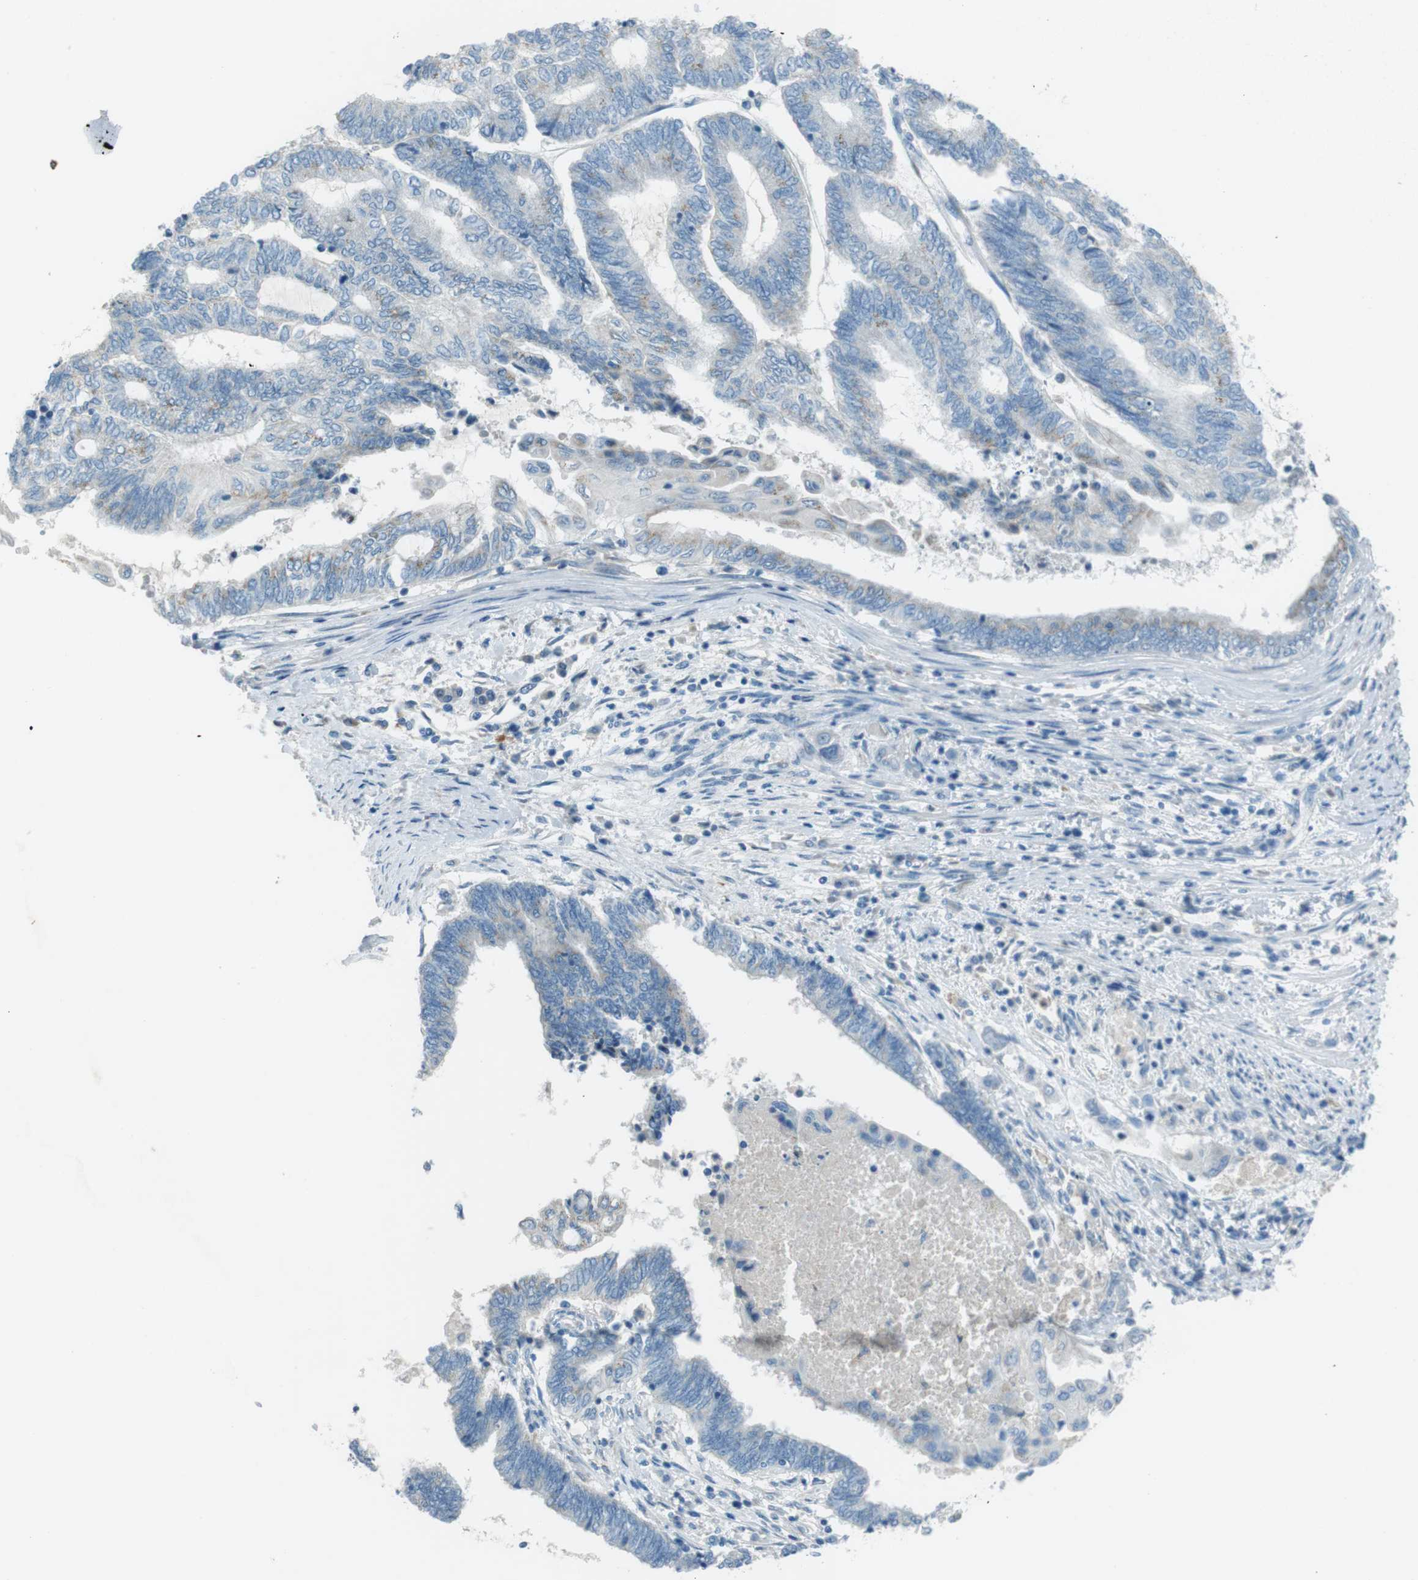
{"staining": {"intensity": "weak", "quantity": "25%-75%", "location": "cytoplasmic/membranous"}, "tissue": "endometrial cancer", "cell_type": "Tumor cells", "image_type": "cancer", "snomed": [{"axis": "morphology", "description": "Adenocarcinoma, NOS"}, {"axis": "topography", "description": "Uterus"}, {"axis": "topography", "description": "Endometrium"}], "caption": "A histopathology image showing weak cytoplasmic/membranous expression in approximately 25%-75% of tumor cells in adenocarcinoma (endometrial), as visualized by brown immunohistochemical staining.", "gene": "TXNDC15", "patient": {"sex": "female", "age": 70}}